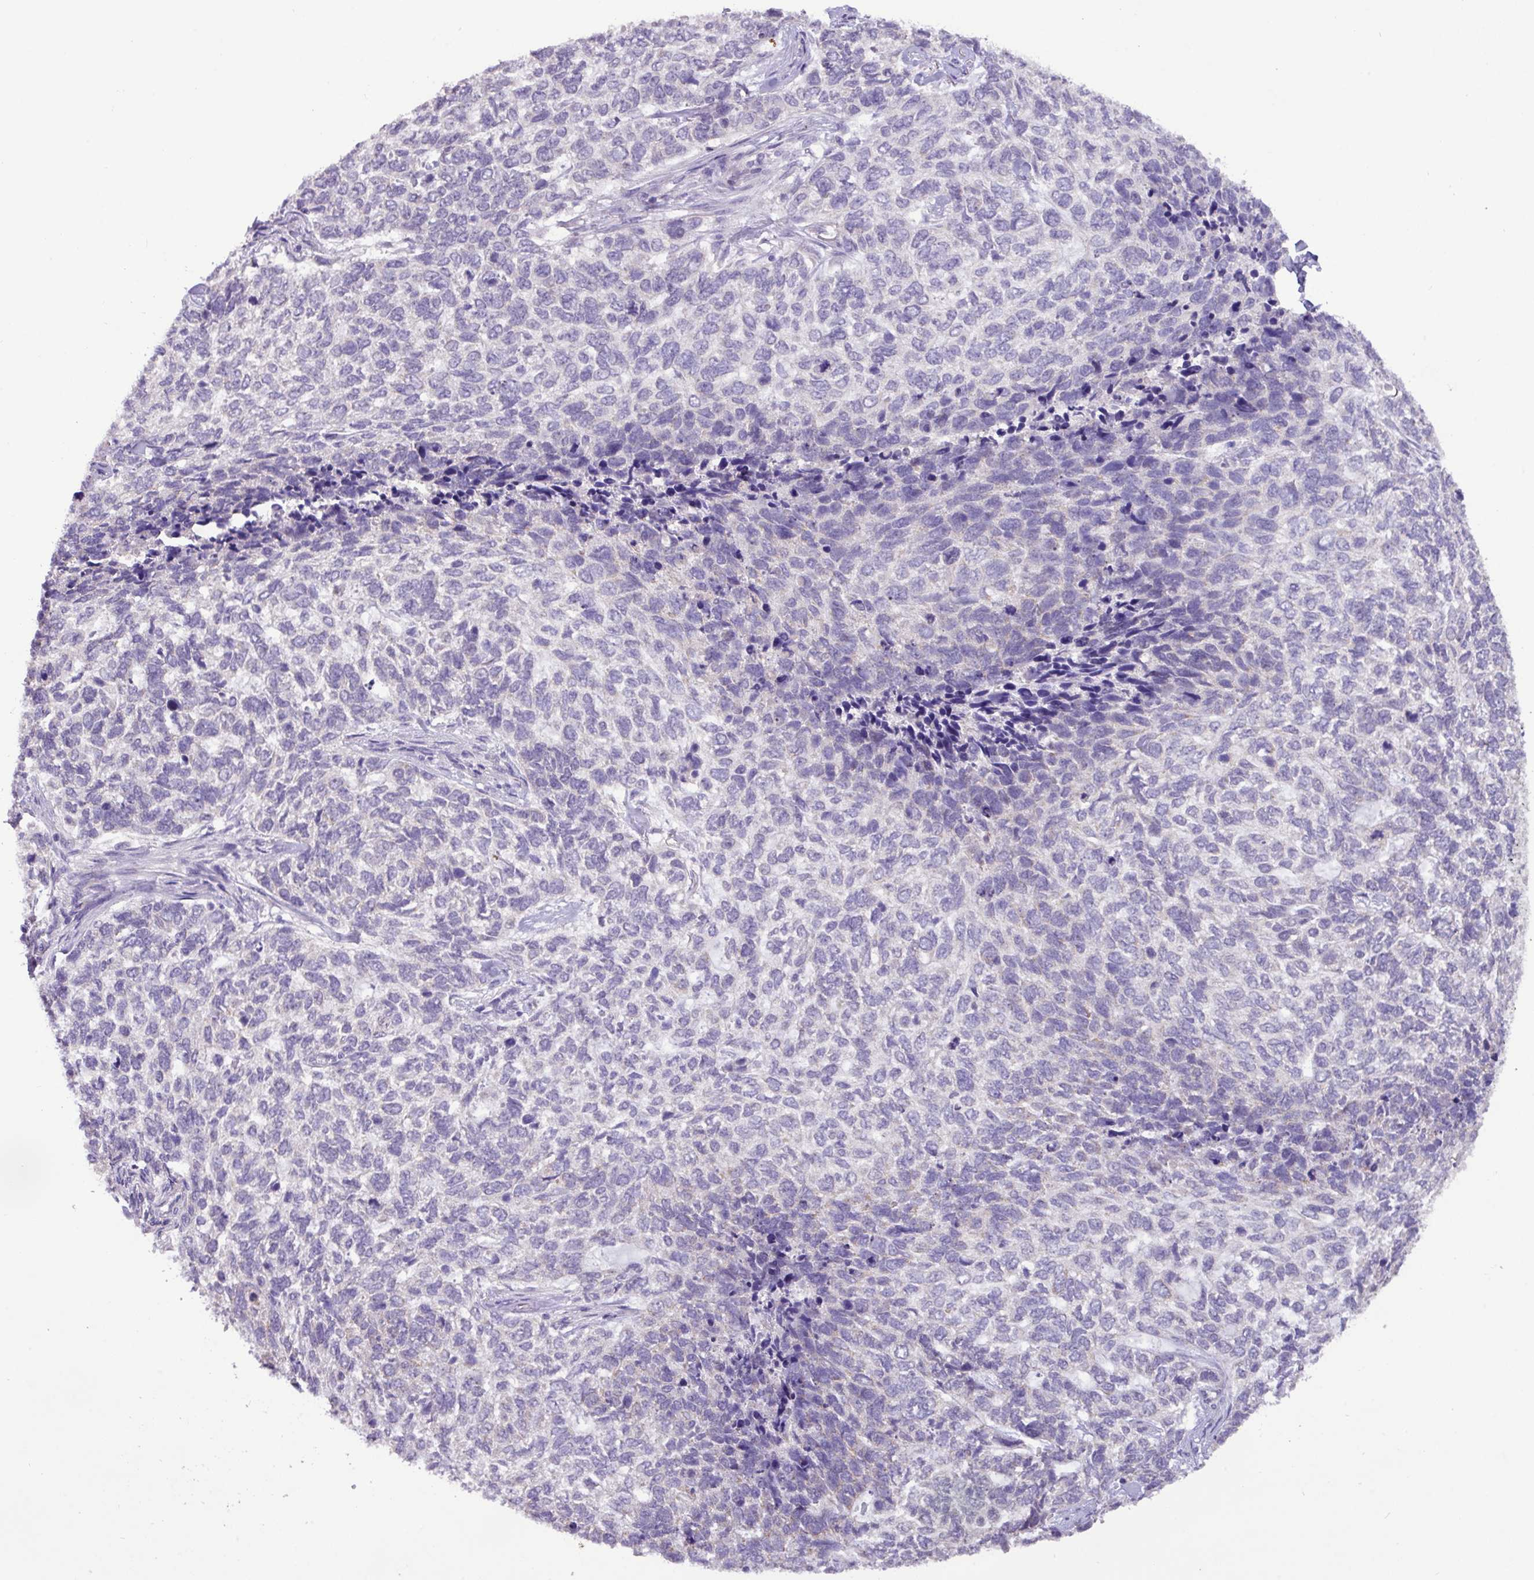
{"staining": {"intensity": "negative", "quantity": "none", "location": "none"}, "tissue": "skin cancer", "cell_type": "Tumor cells", "image_type": "cancer", "snomed": [{"axis": "morphology", "description": "Basal cell carcinoma"}, {"axis": "topography", "description": "Skin"}], "caption": "Protein analysis of basal cell carcinoma (skin) shows no significant staining in tumor cells. (Brightfield microscopy of DAB immunohistochemistry (IHC) at high magnification).", "gene": "PAX8", "patient": {"sex": "female", "age": 65}}